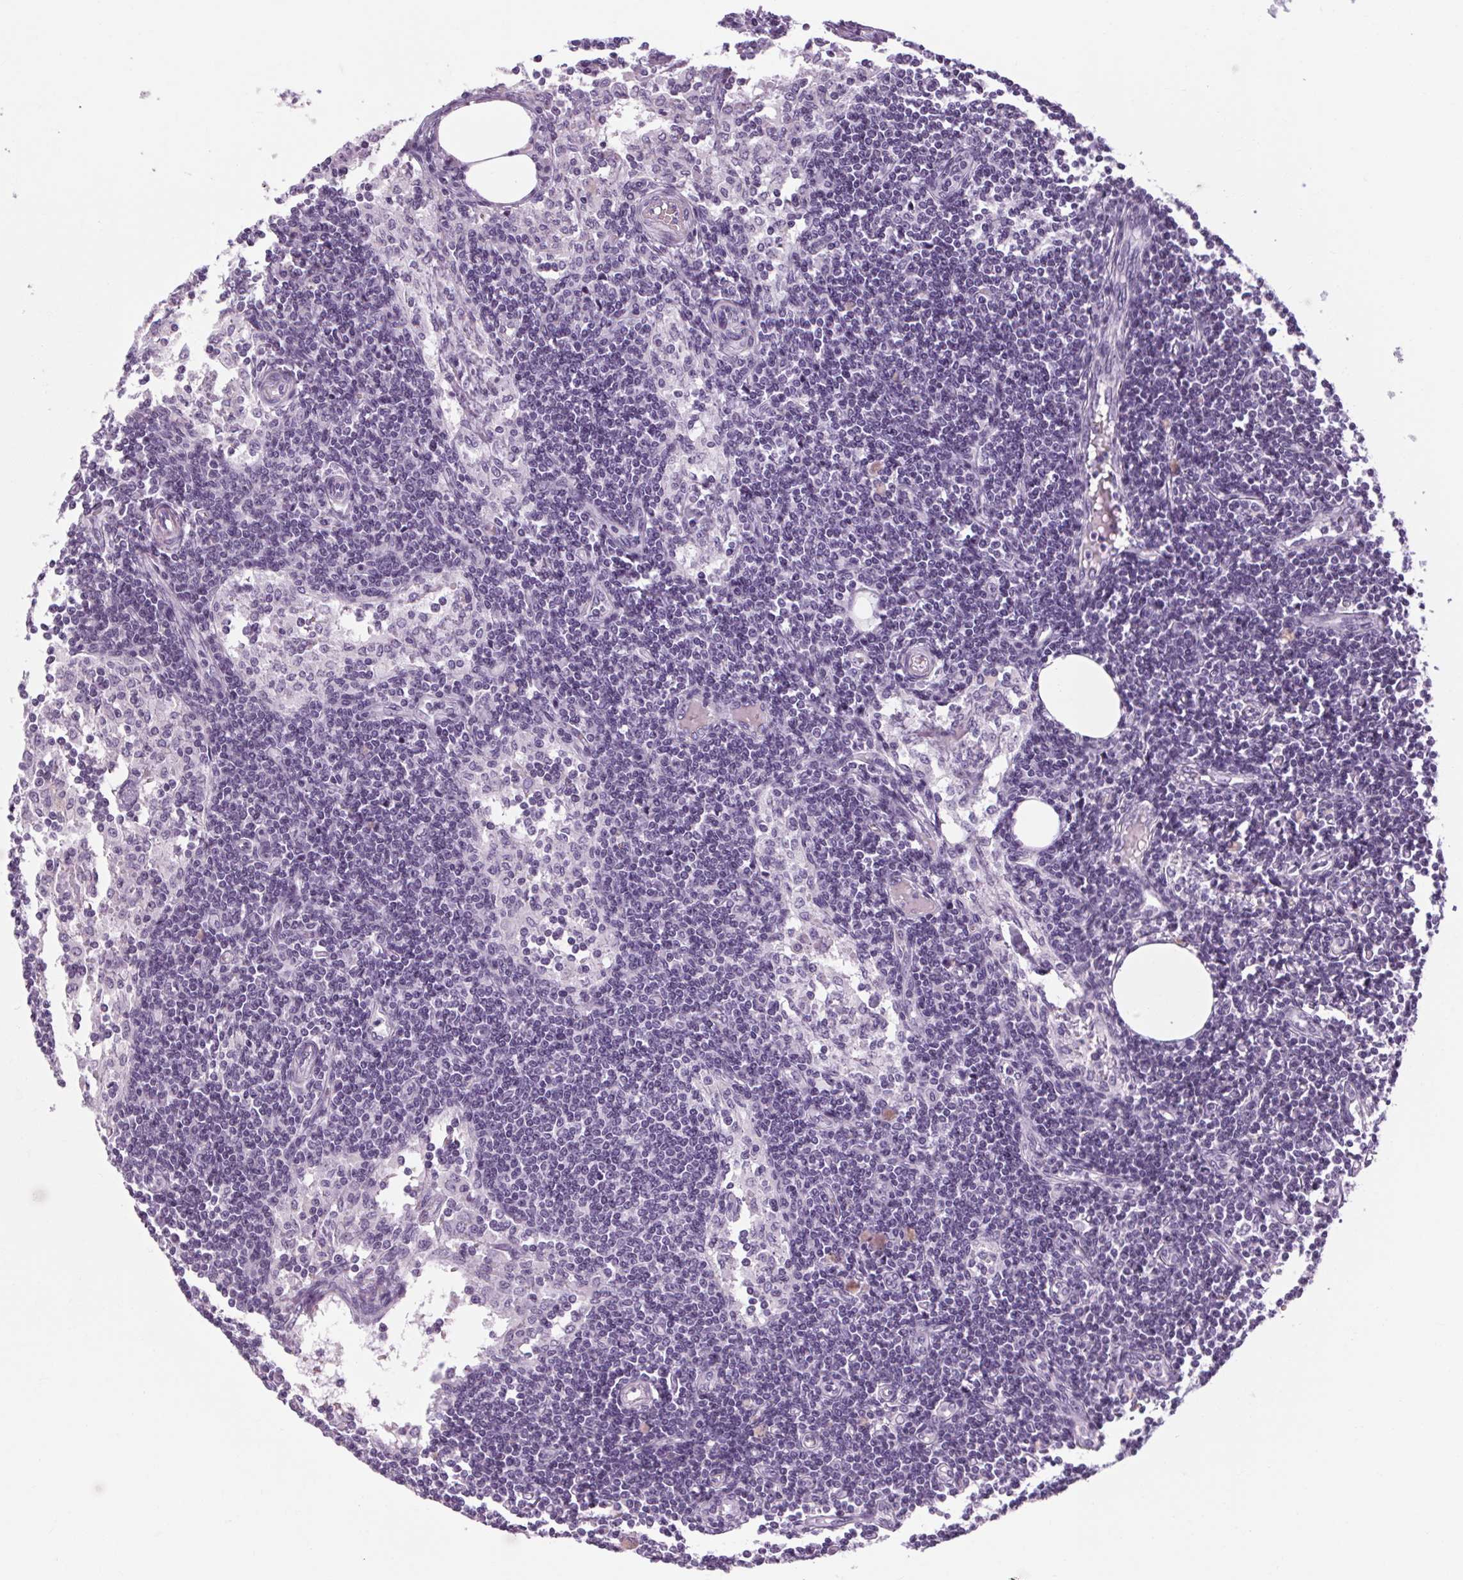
{"staining": {"intensity": "negative", "quantity": "none", "location": "none"}, "tissue": "lymph node", "cell_type": "Germinal center cells", "image_type": "normal", "snomed": [{"axis": "morphology", "description": "Normal tissue, NOS"}, {"axis": "topography", "description": "Lymph node"}], "caption": "This is an immunohistochemistry photomicrograph of benign lymph node. There is no staining in germinal center cells.", "gene": "POMC", "patient": {"sex": "female", "age": 69}}